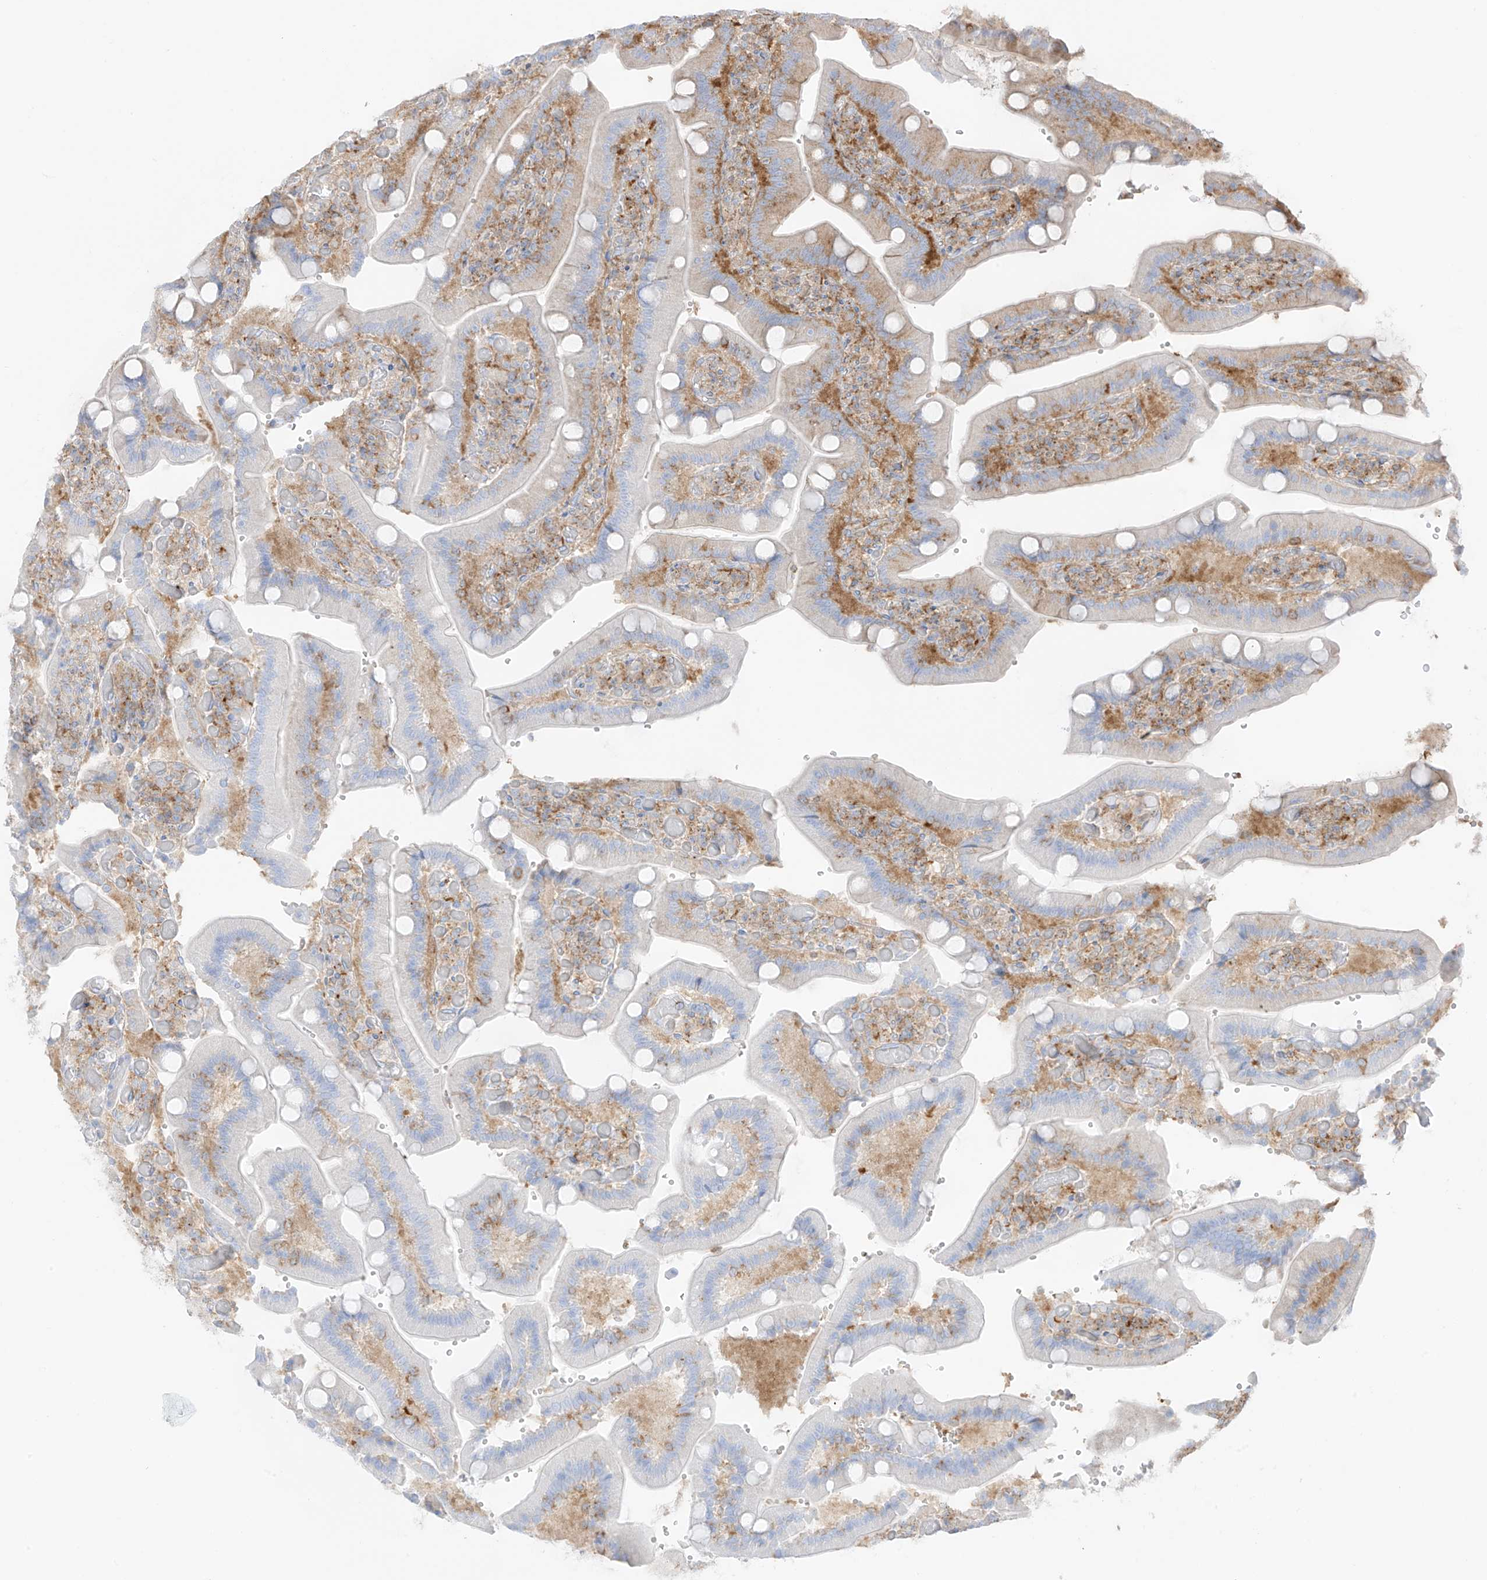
{"staining": {"intensity": "strong", "quantity": "25%-75%", "location": "cytoplasmic/membranous"}, "tissue": "duodenum", "cell_type": "Glandular cells", "image_type": "normal", "snomed": [{"axis": "morphology", "description": "Normal tissue, NOS"}, {"axis": "topography", "description": "Duodenum"}], "caption": "IHC photomicrograph of normal duodenum: duodenum stained using immunohistochemistry (IHC) reveals high levels of strong protein expression localized specifically in the cytoplasmic/membranous of glandular cells, appearing as a cytoplasmic/membranous brown color.", "gene": "XKR3", "patient": {"sex": "female", "age": 62}}